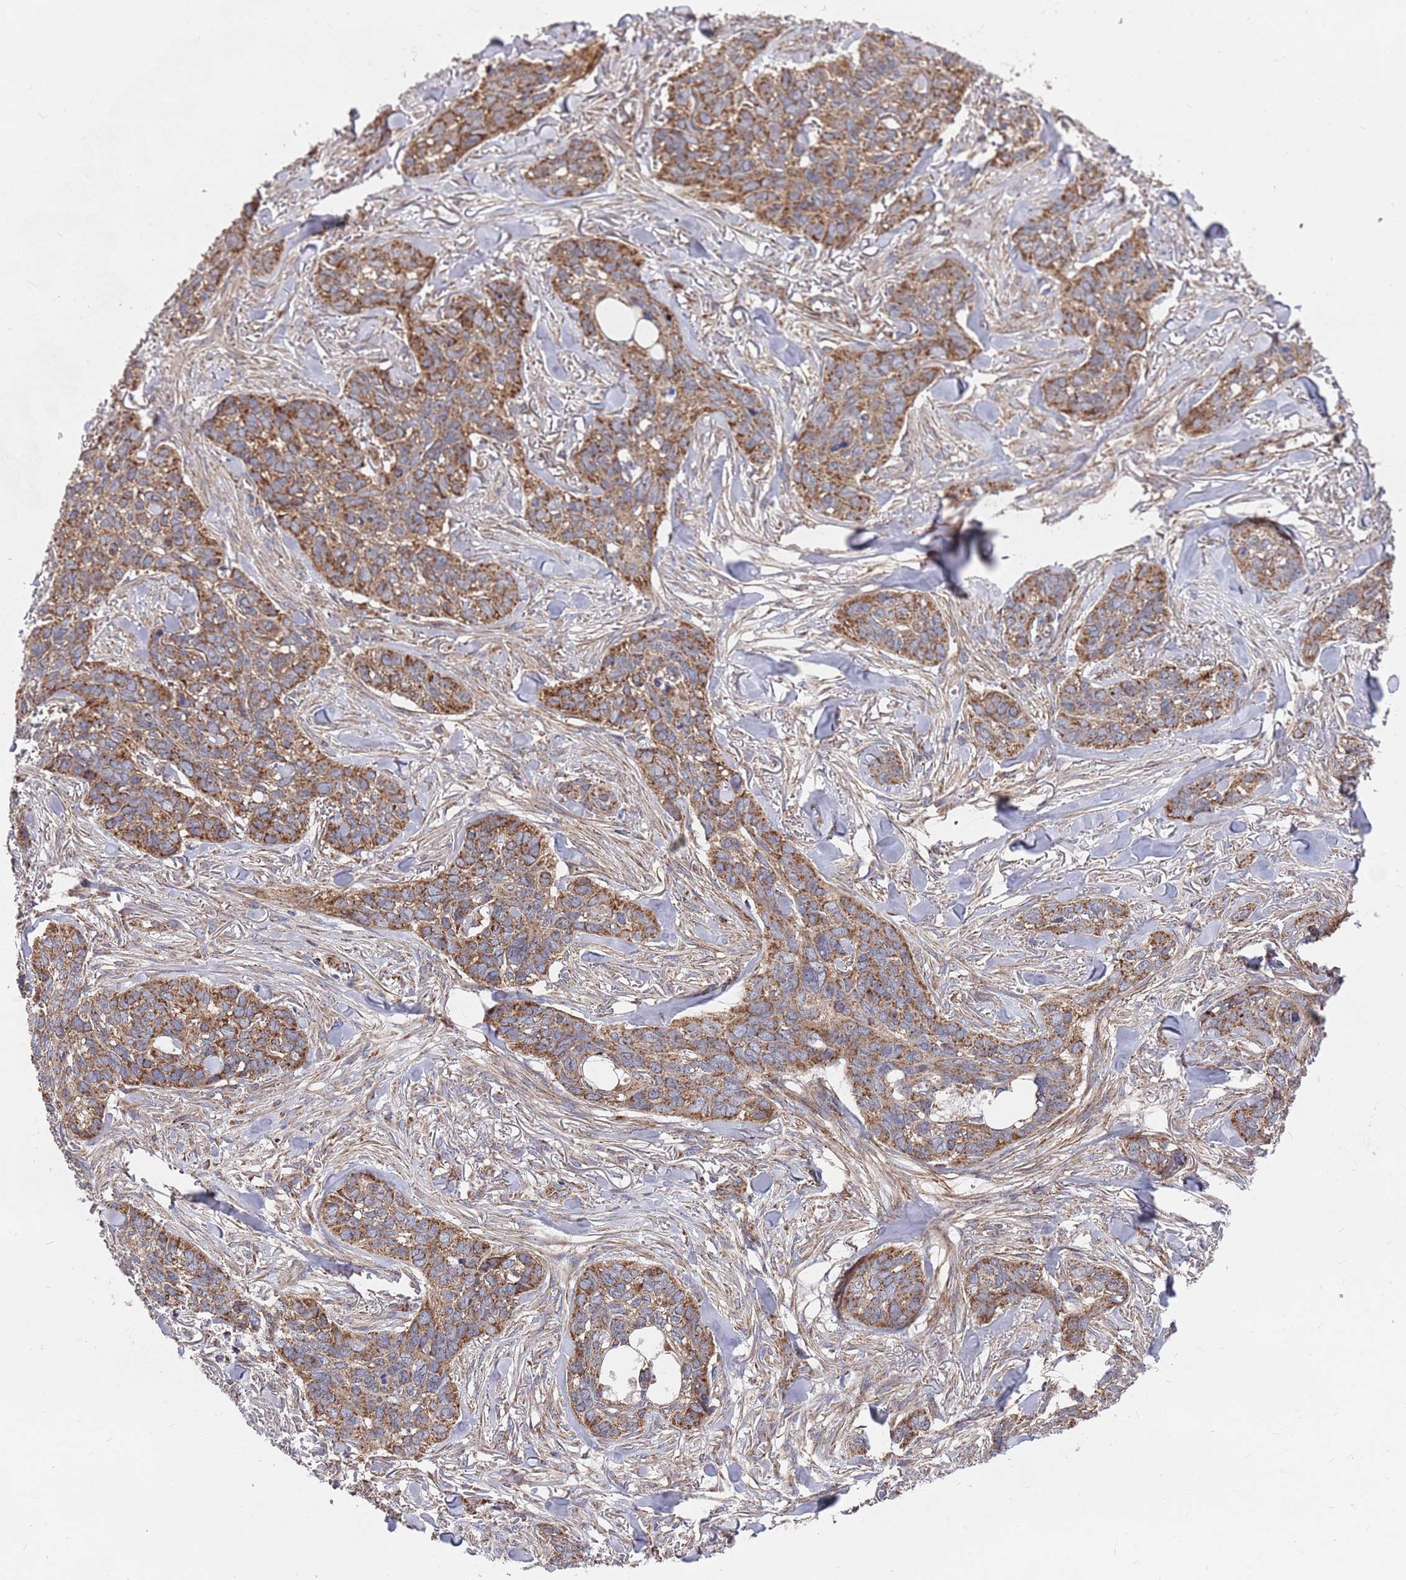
{"staining": {"intensity": "moderate", "quantity": ">75%", "location": "cytoplasmic/membranous"}, "tissue": "skin cancer", "cell_type": "Tumor cells", "image_type": "cancer", "snomed": [{"axis": "morphology", "description": "Basal cell carcinoma"}, {"axis": "topography", "description": "Skin"}], "caption": "Protein expression analysis of human skin cancer reveals moderate cytoplasmic/membranous expression in approximately >75% of tumor cells.", "gene": "WDFY3", "patient": {"sex": "male", "age": 86}}